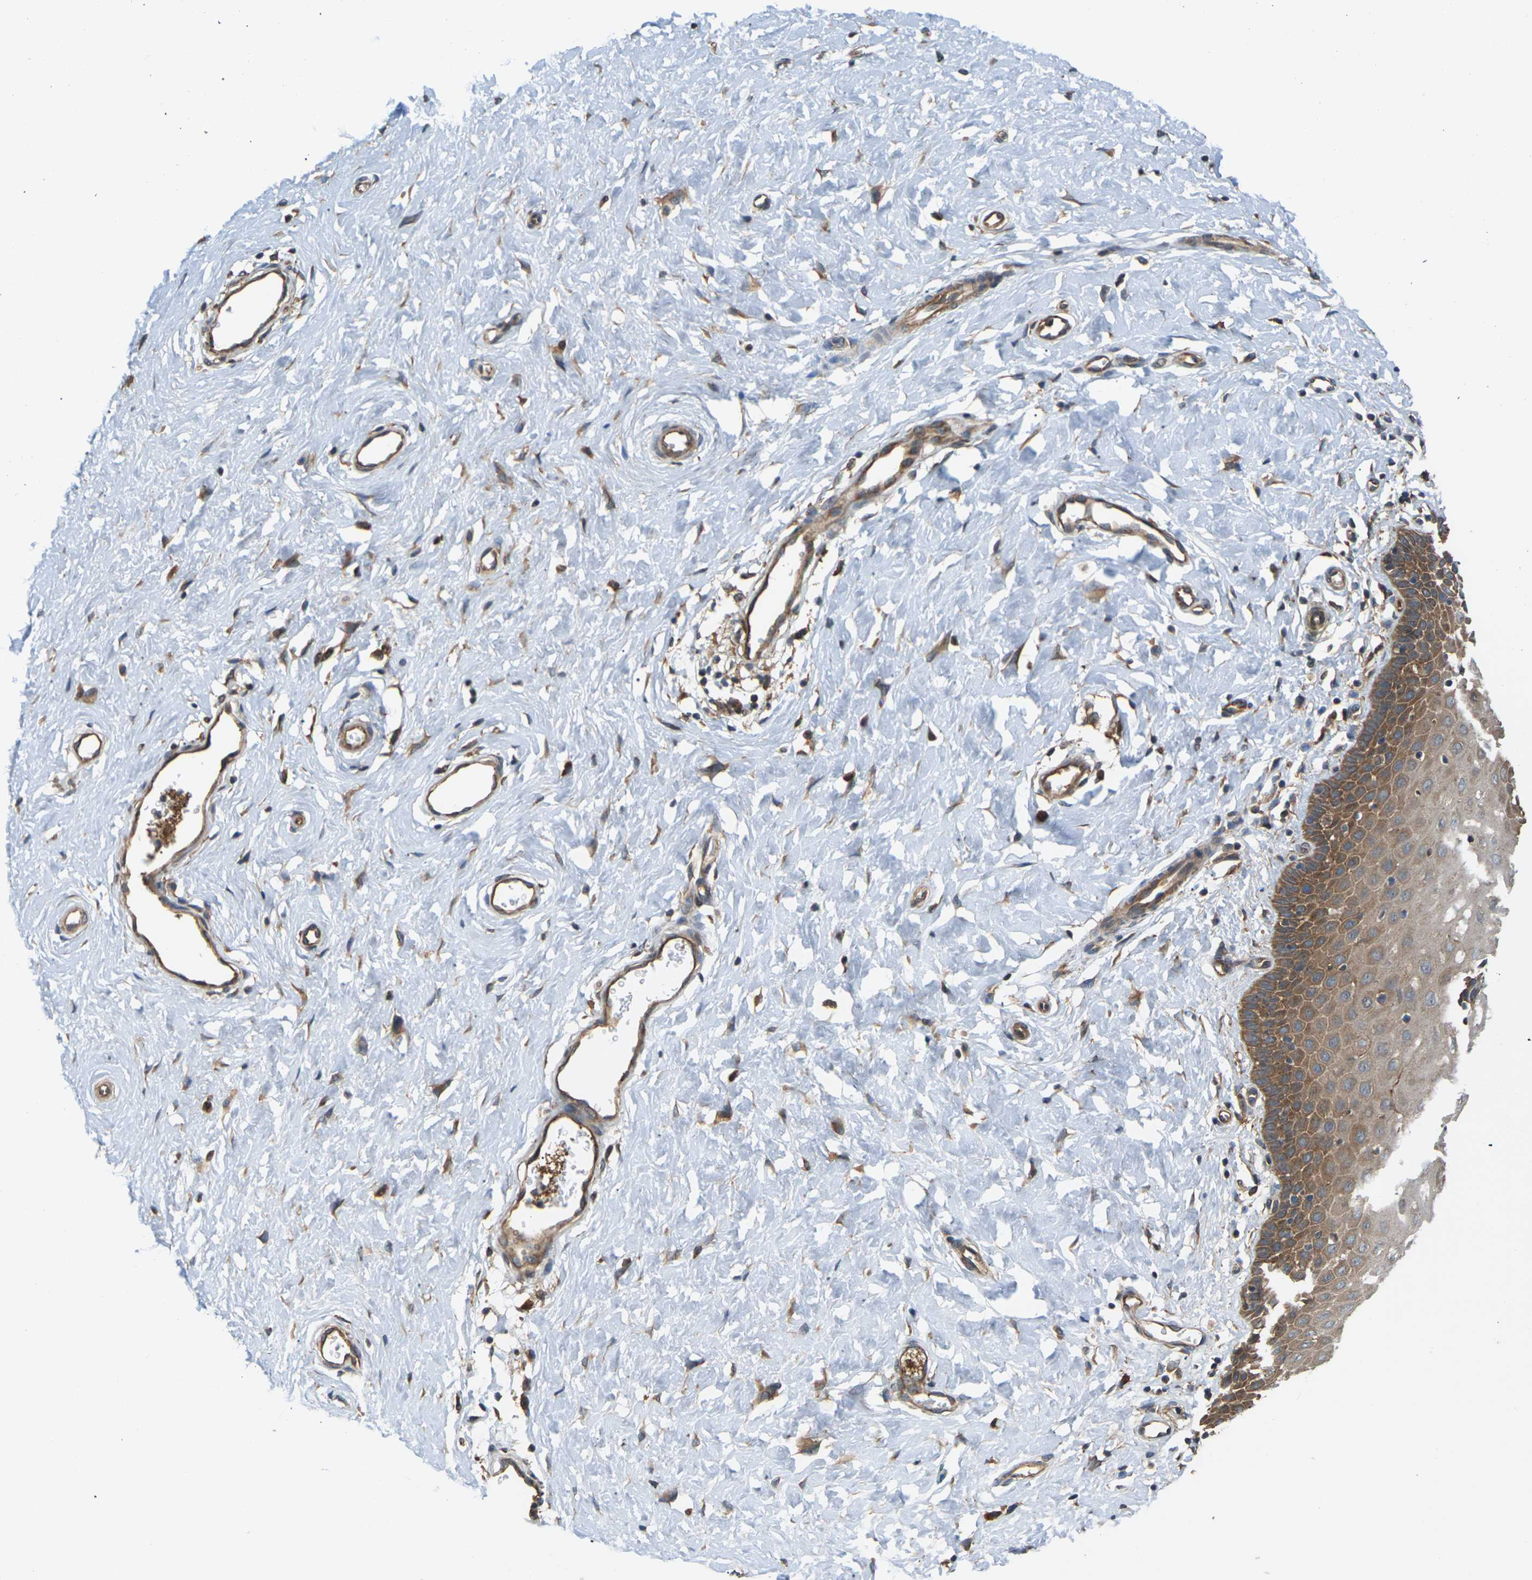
{"staining": {"intensity": "moderate", "quantity": ">75%", "location": "cytoplasmic/membranous"}, "tissue": "cervix", "cell_type": "Squamous epithelial cells", "image_type": "normal", "snomed": [{"axis": "morphology", "description": "Normal tissue, NOS"}, {"axis": "topography", "description": "Cervix"}], "caption": "Protein analysis of unremarkable cervix demonstrates moderate cytoplasmic/membranous staining in approximately >75% of squamous epithelial cells.", "gene": "NRAS", "patient": {"sex": "female", "age": 55}}